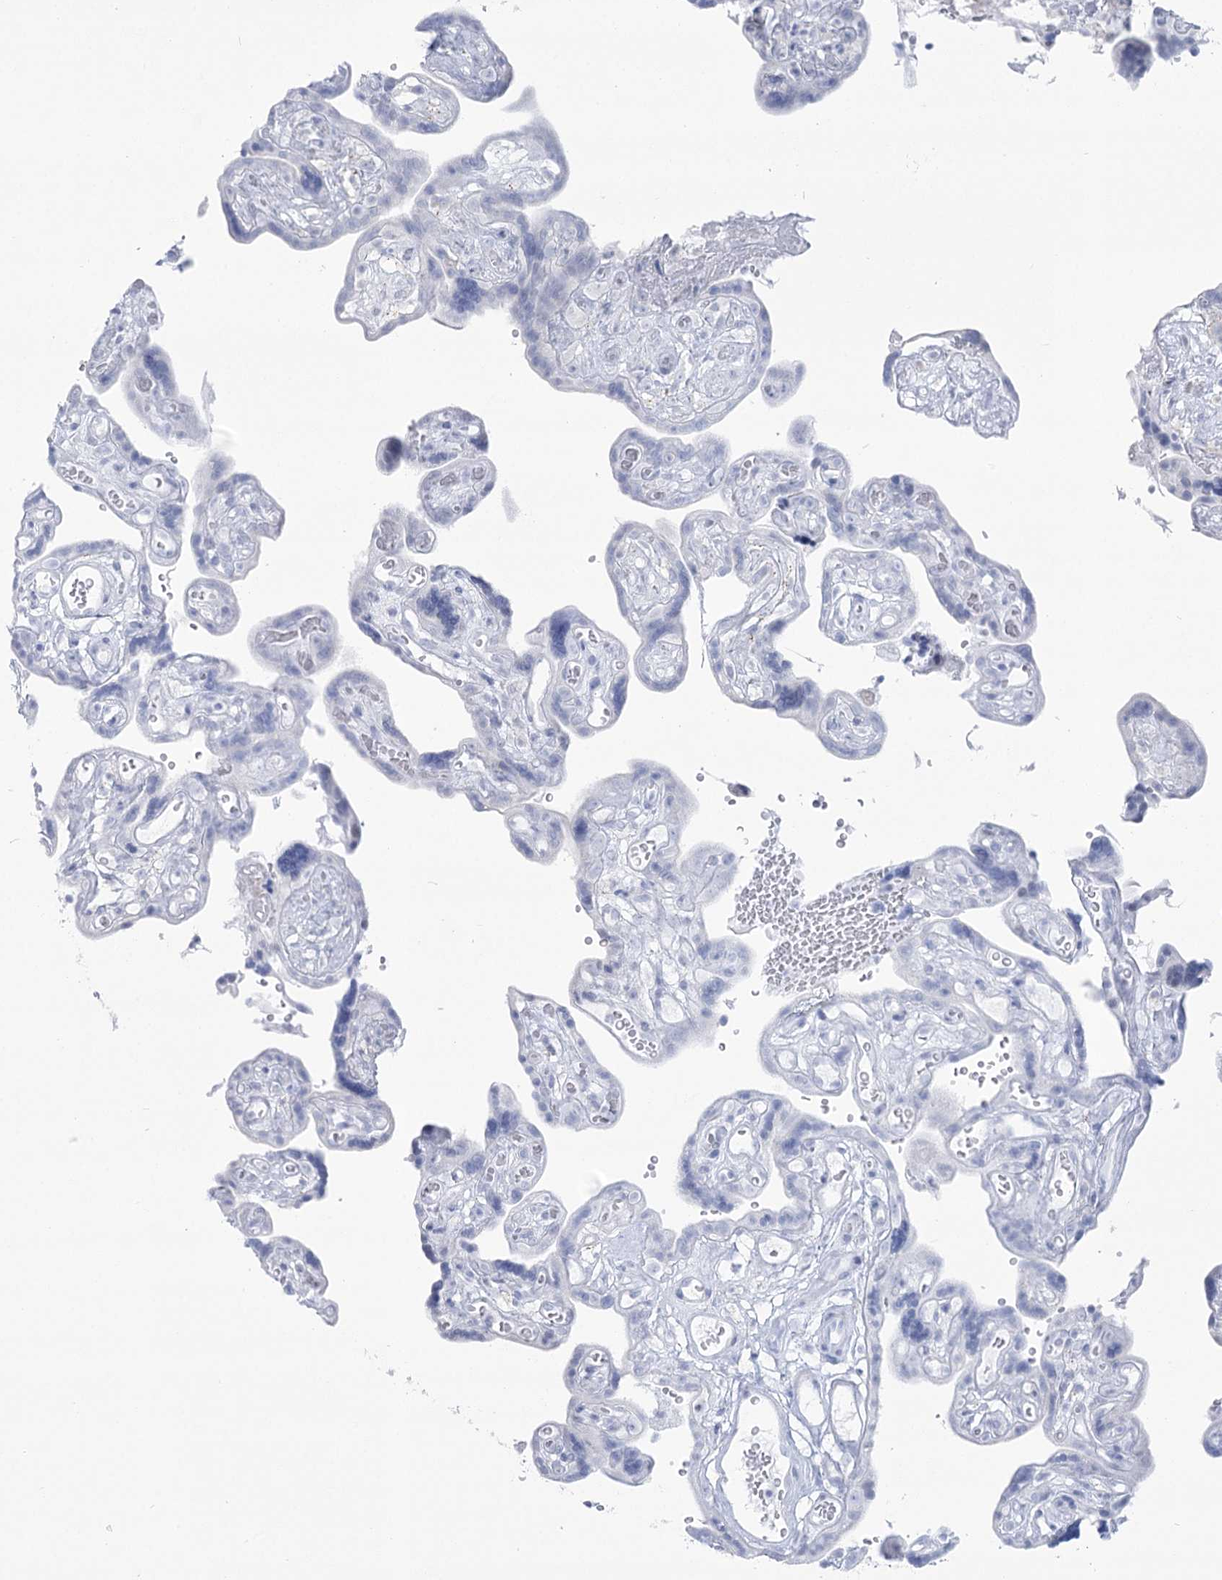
{"staining": {"intensity": "negative", "quantity": "none", "location": "none"}, "tissue": "placenta", "cell_type": "Decidual cells", "image_type": "normal", "snomed": [{"axis": "morphology", "description": "Normal tissue, NOS"}, {"axis": "topography", "description": "Placenta"}], "caption": "This image is of normal placenta stained with IHC to label a protein in brown with the nuclei are counter-stained blue. There is no staining in decidual cells. (Stains: DAB immunohistochemistry with hematoxylin counter stain, Microscopy: brightfield microscopy at high magnification).", "gene": "ZNF843", "patient": {"sex": "female", "age": 30}}